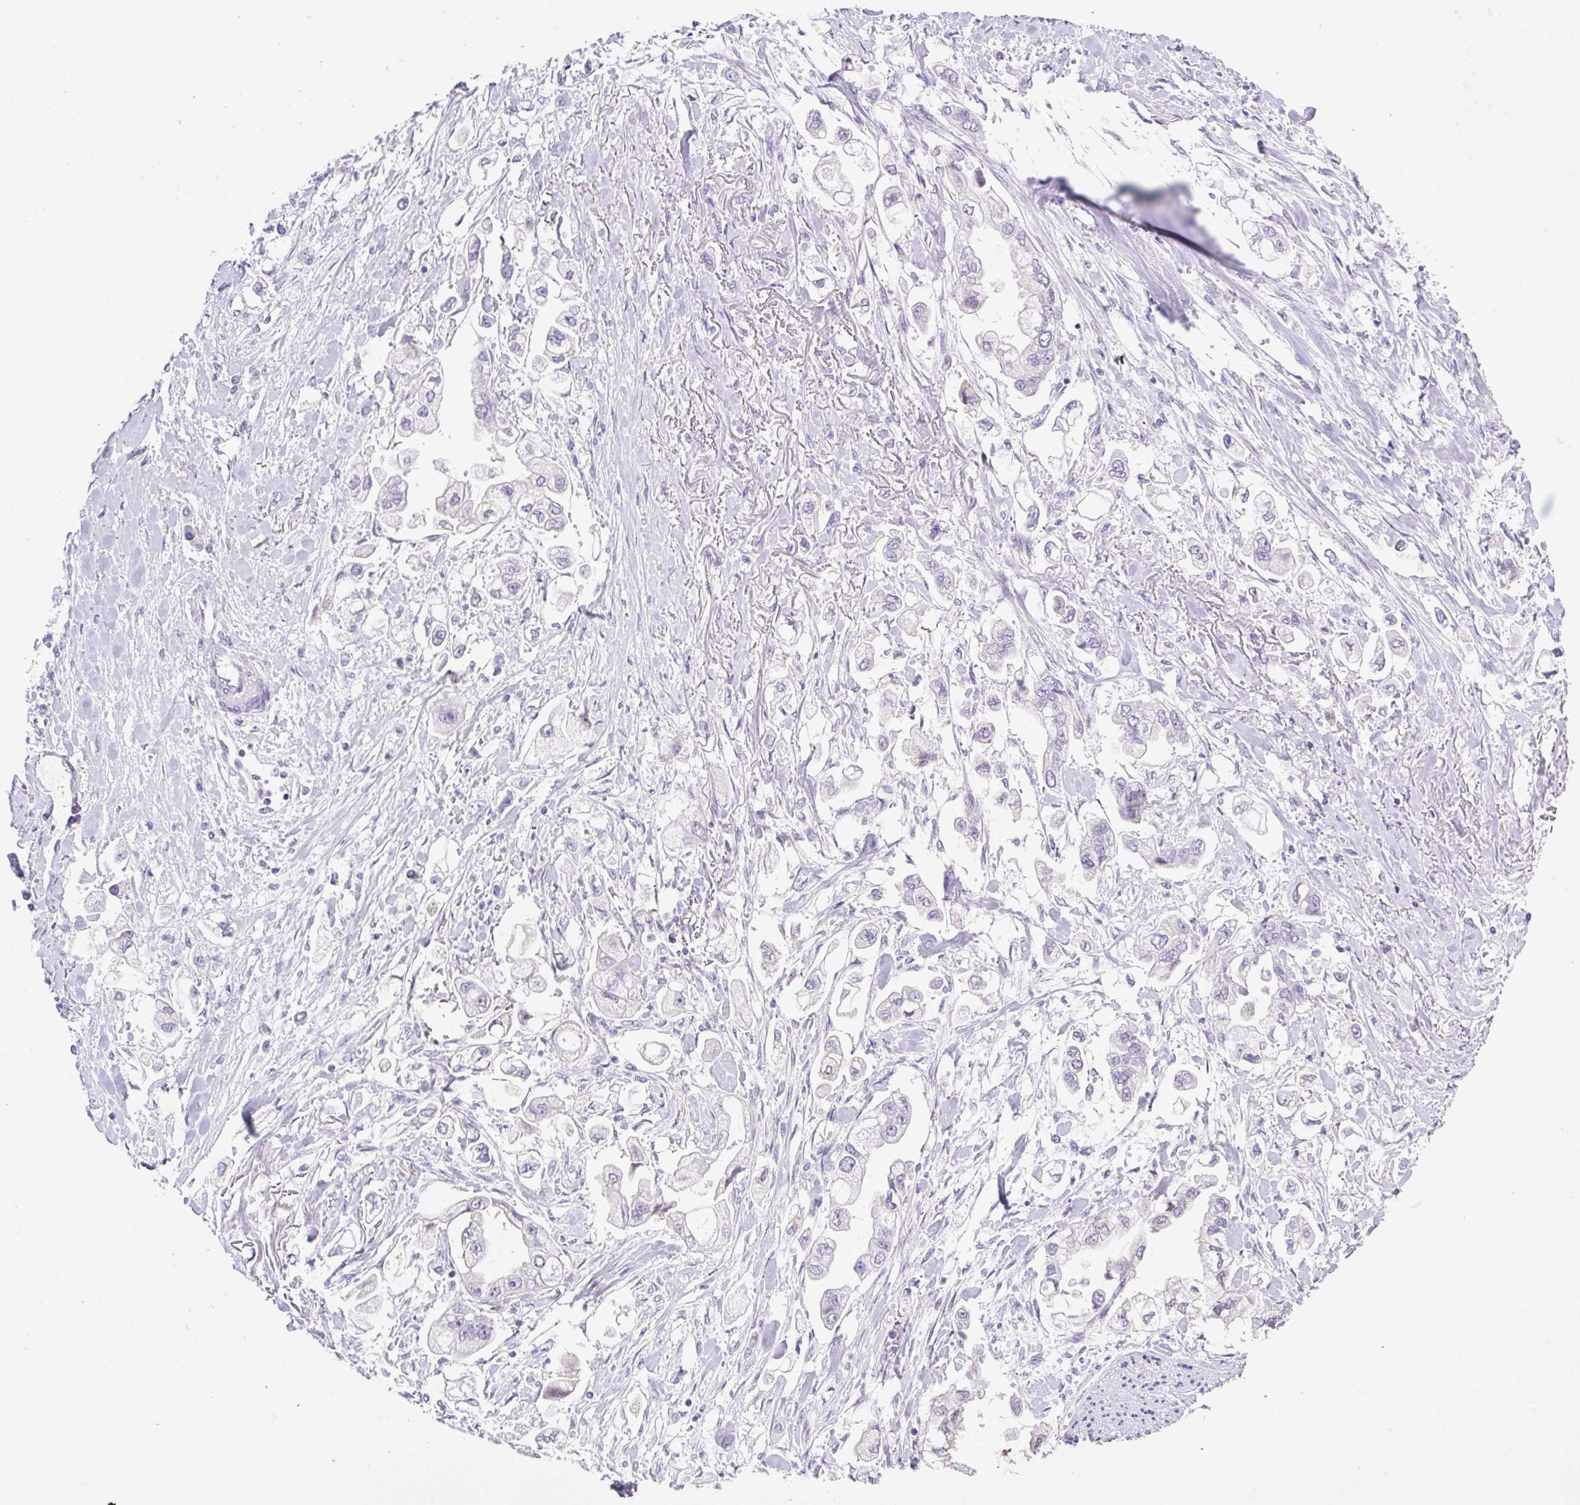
{"staining": {"intensity": "negative", "quantity": "none", "location": "none"}, "tissue": "stomach cancer", "cell_type": "Tumor cells", "image_type": "cancer", "snomed": [{"axis": "morphology", "description": "Adenocarcinoma, NOS"}, {"axis": "topography", "description": "Stomach"}], "caption": "High magnification brightfield microscopy of adenocarcinoma (stomach) stained with DAB (3,3'-diaminobenzidine) (brown) and counterstained with hematoxylin (blue): tumor cells show no significant staining. The staining was performed using DAB to visualize the protein expression in brown, while the nuclei were stained in blue with hematoxylin (Magnification: 20x).", "gene": "CAMK2B", "patient": {"sex": "male", "age": 62}}